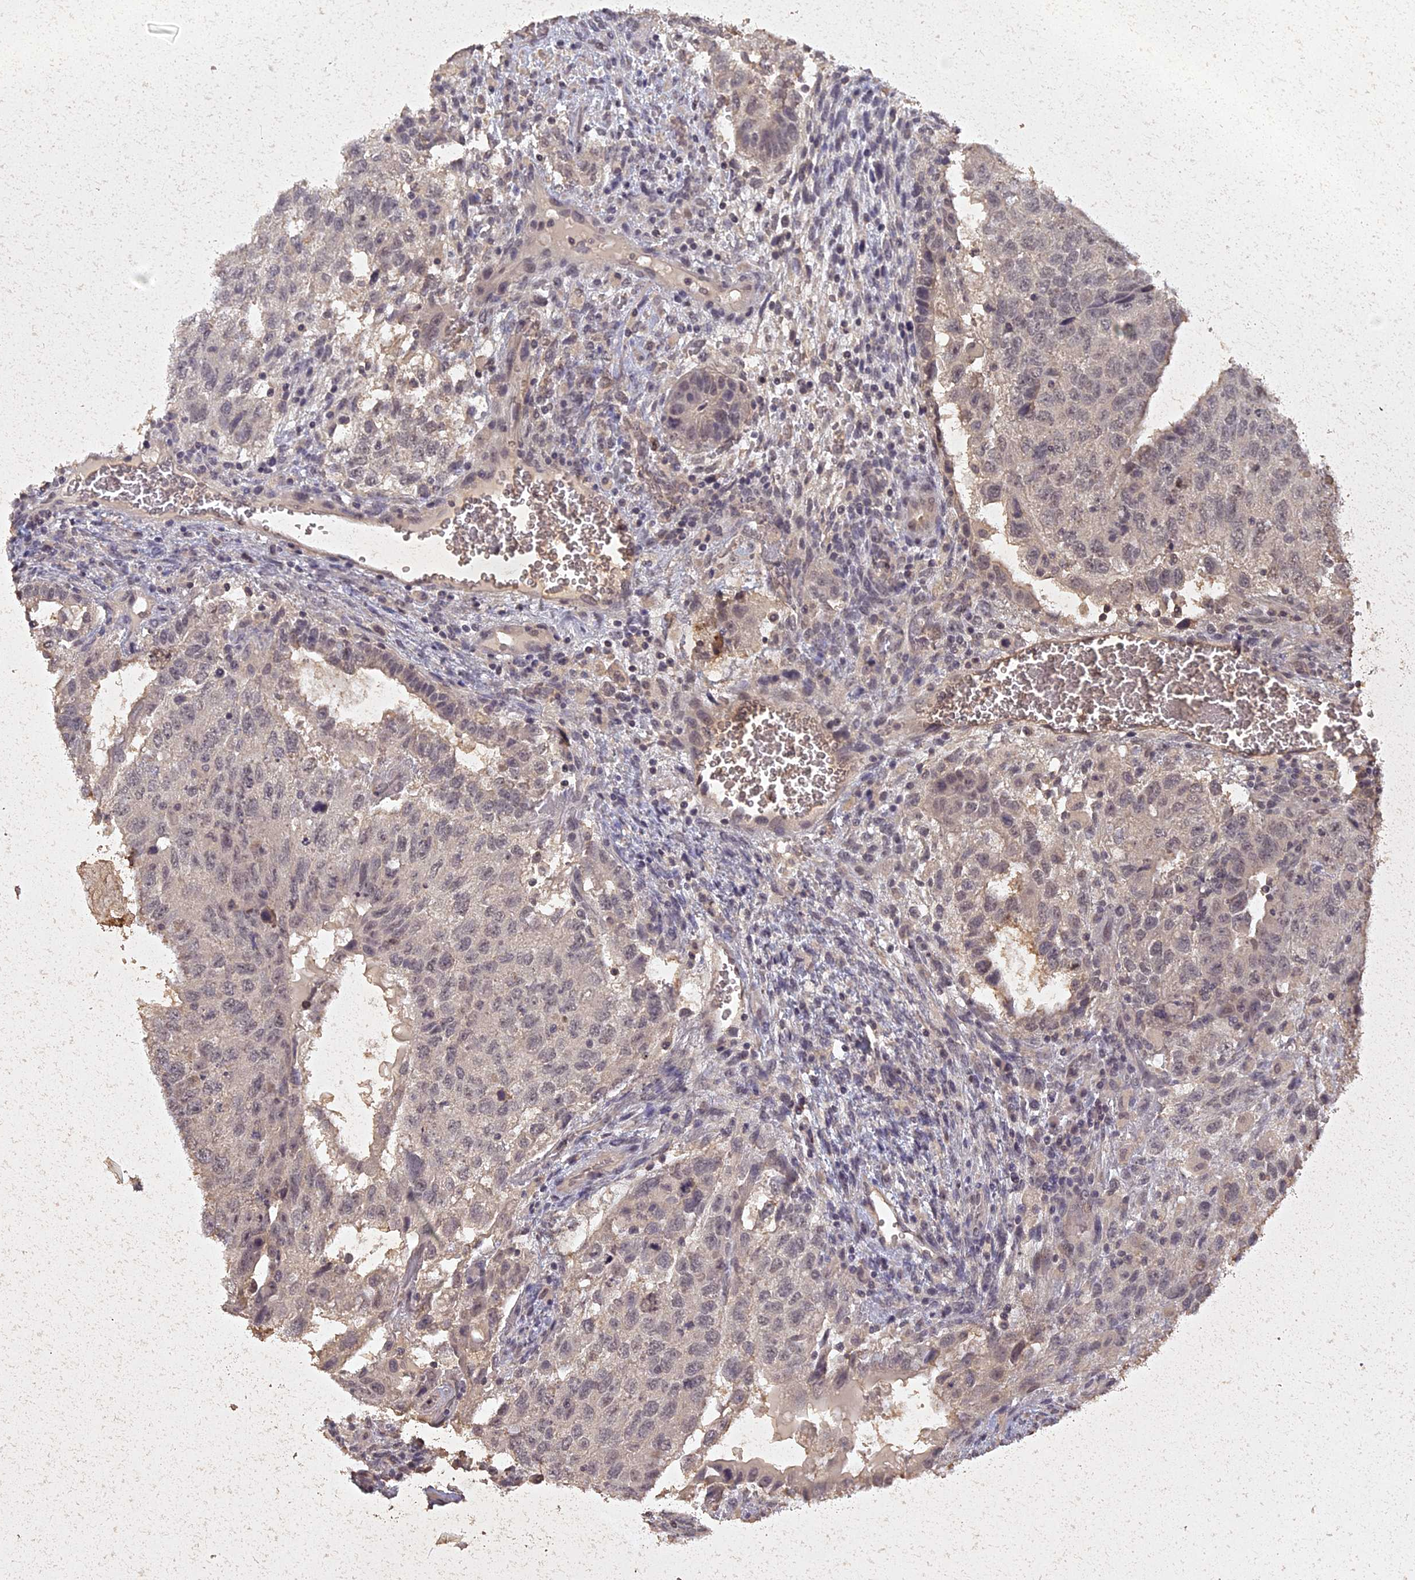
{"staining": {"intensity": "weak", "quantity": "<25%", "location": "nuclear"}, "tissue": "testis cancer", "cell_type": "Tumor cells", "image_type": "cancer", "snomed": [{"axis": "morphology", "description": "Normal tissue, NOS"}, {"axis": "morphology", "description": "Carcinoma, Embryonal, NOS"}, {"axis": "topography", "description": "Testis"}], "caption": "Tumor cells show no significant protein expression in embryonal carcinoma (testis).", "gene": "LIN37", "patient": {"sex": "male", "age": 36}}